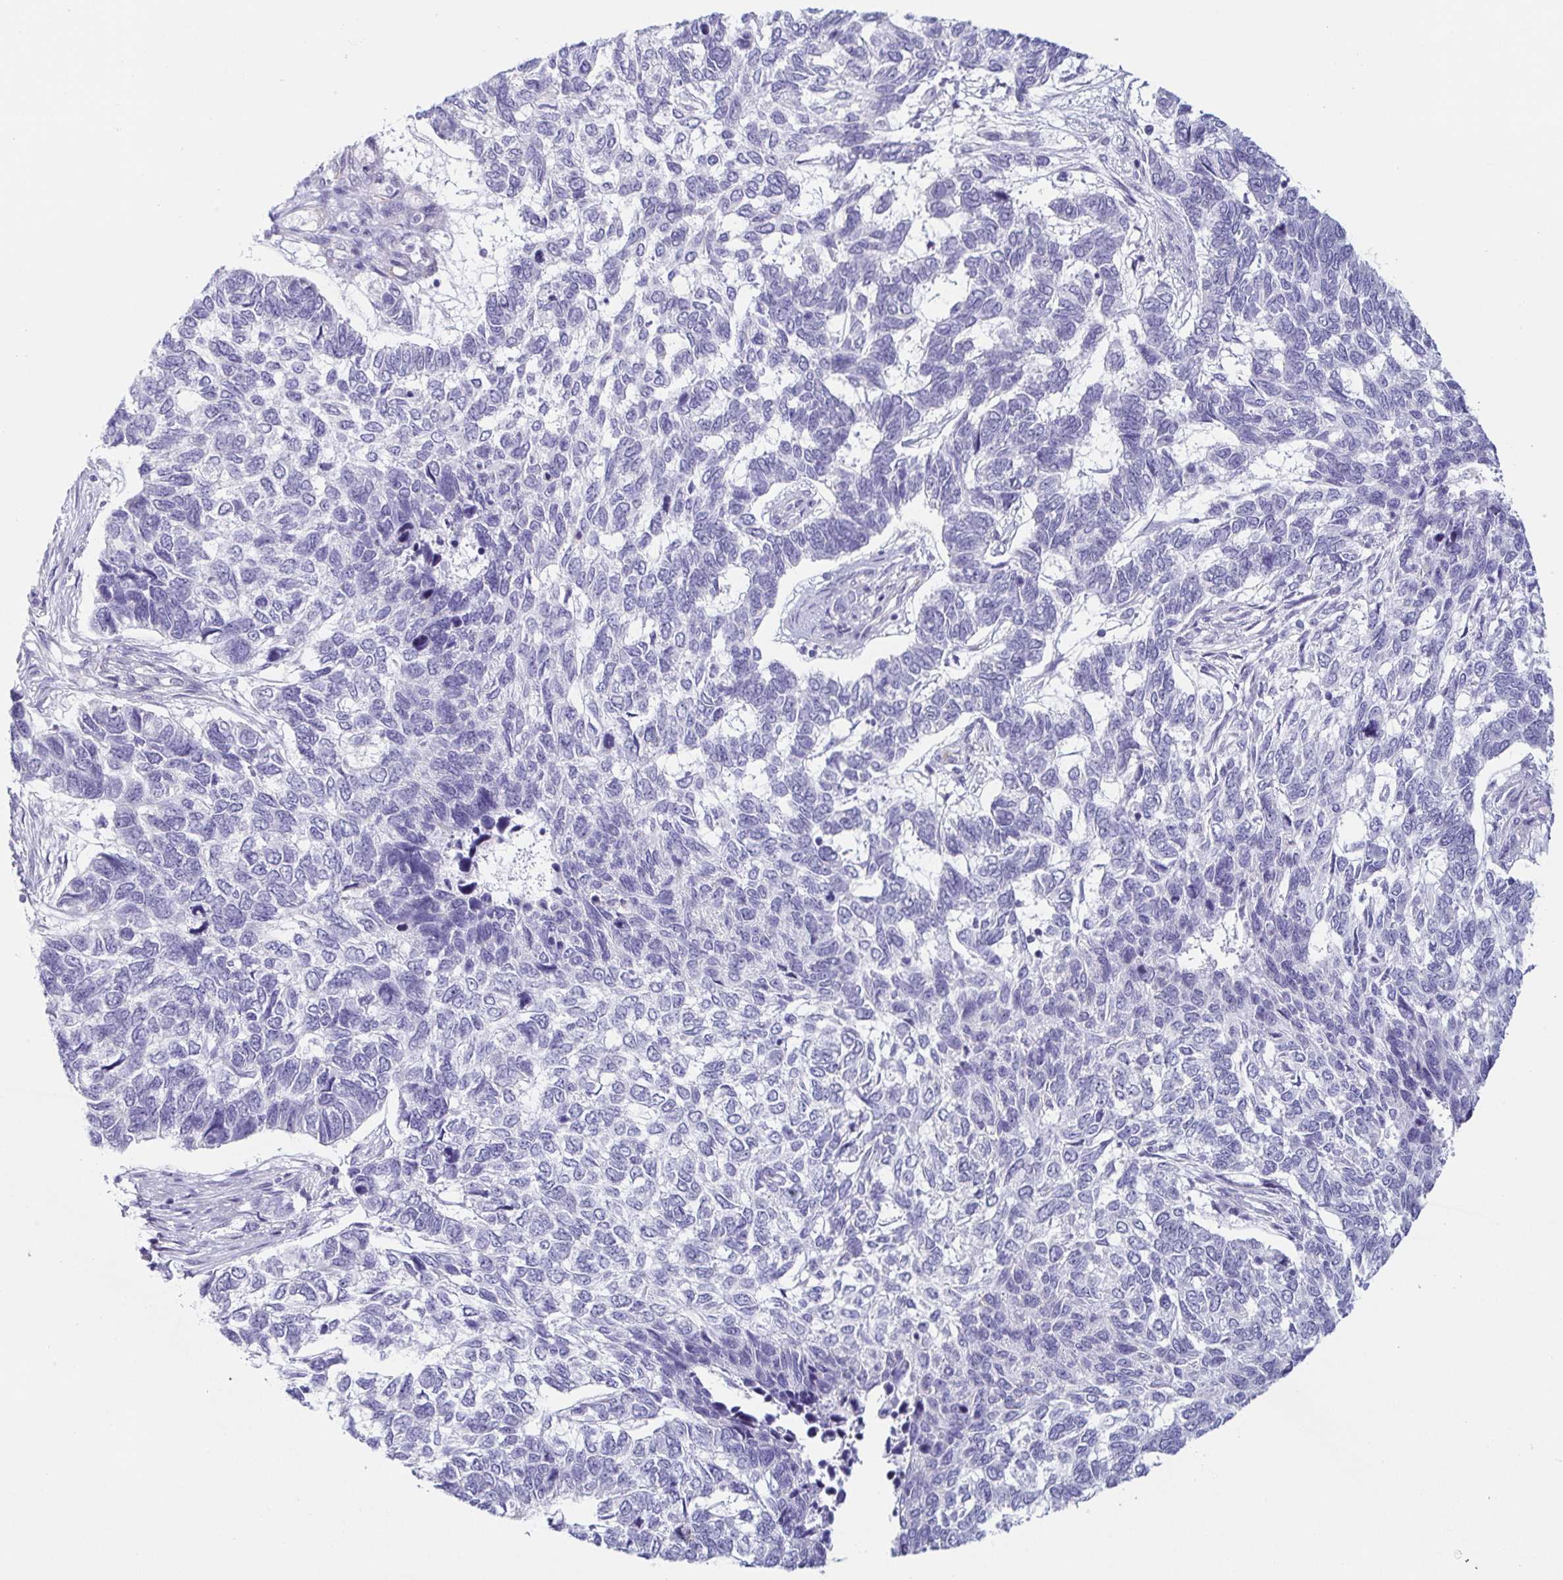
{"staining": {"intensity": "negative", "quantity": "none", "location": "none"}, "tissue": "skin cancer", "cell_type": "Tumor cells", "image_type": "cancer", "snomed": [{"axis": "morphology", "description": "Basal cell carcinoma"}, {"axis": "topography", "description": "Skin"}], "caption": "An IHC micrograph of skin cancer (basal cell carcinoma) is shown. There is no staining in tumor cells of skin cancer (basal cell carcinoma).", "gene": "PRR27", "patient": {"sex": "female", "age": 65}}